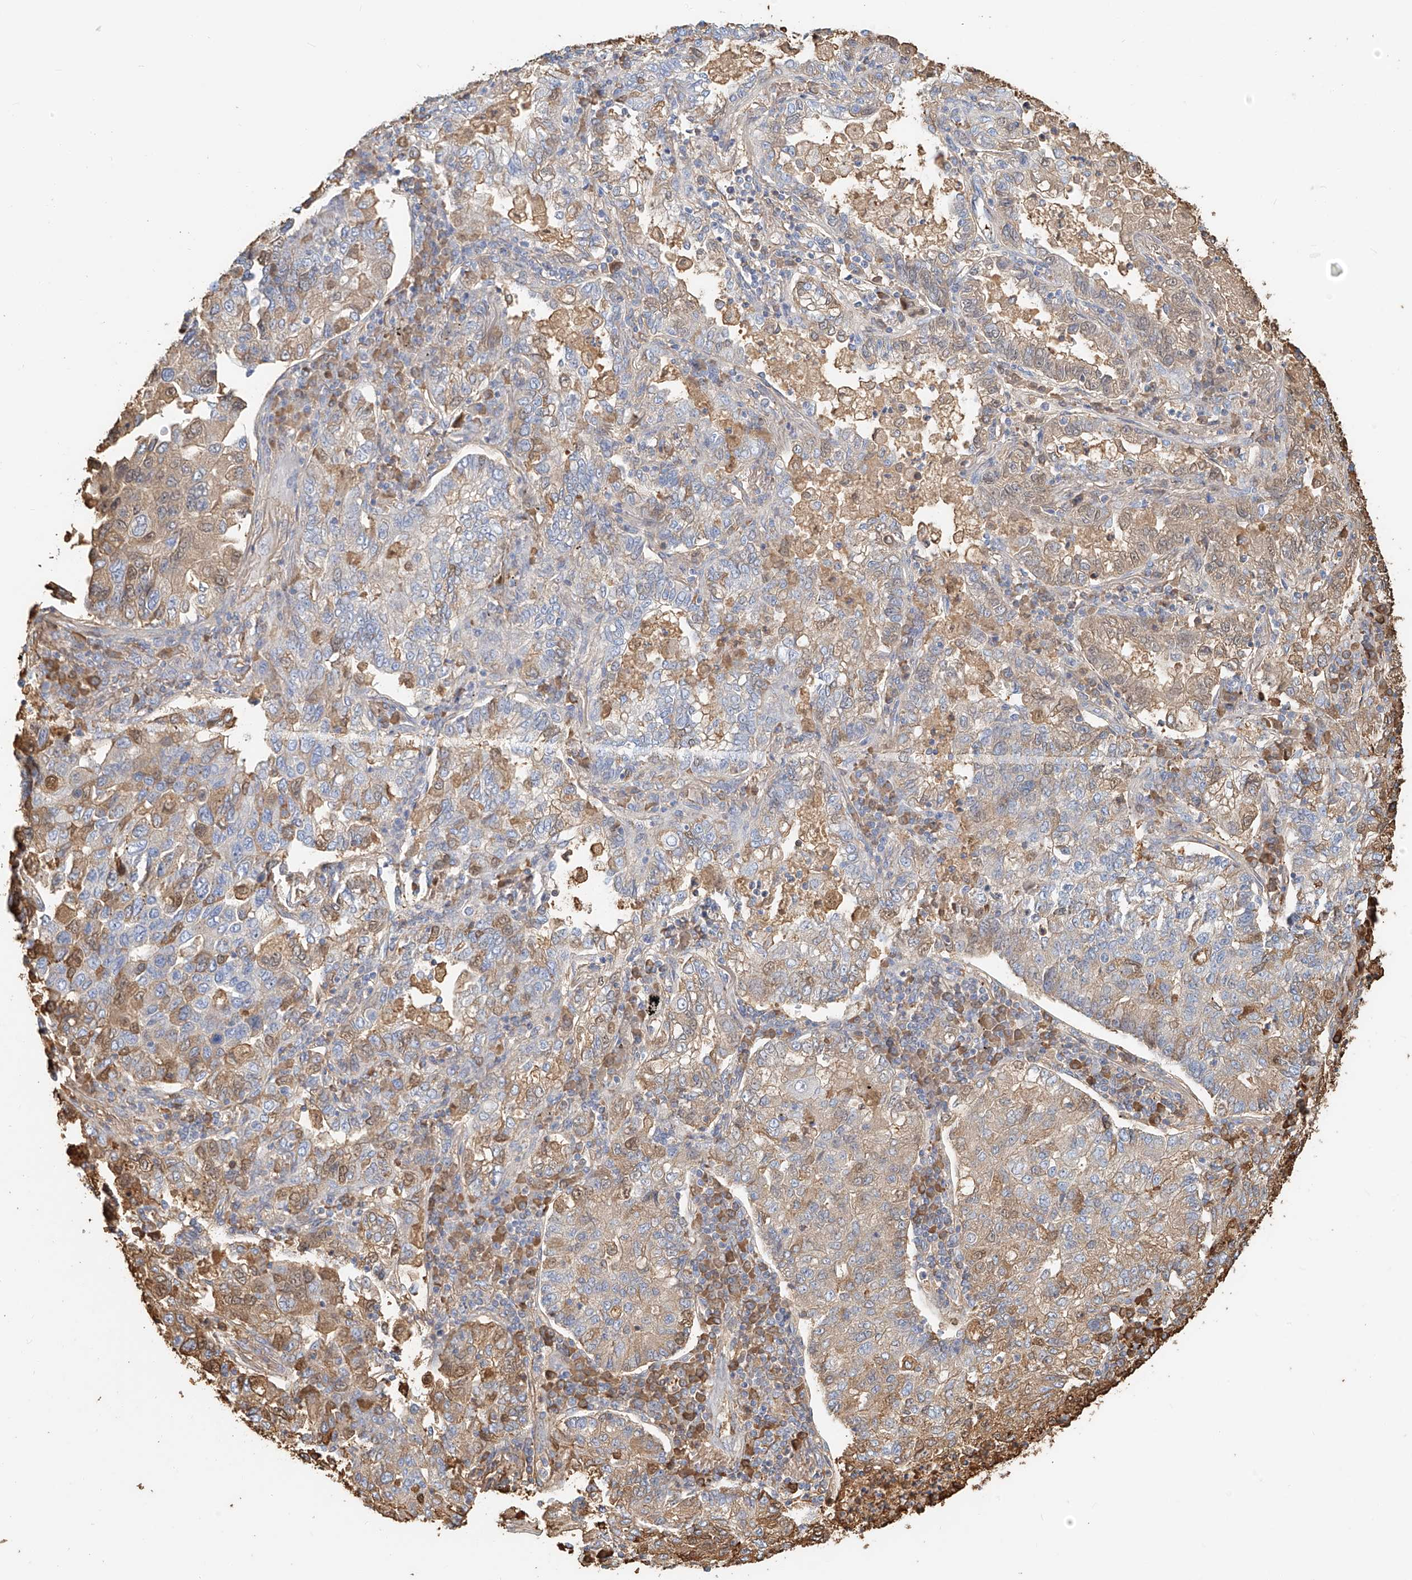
{"staining": {"intensity": "weak", "quantity": "25%-75%", "location": "cytoplasmic/membranous"}, "tissue": "lung cancer", "cell_type": "Tumor cells", "image_type": "cancer", "snomed": [{"axis": "morphology", "description": "Adenocarcinoma, NOS"}, {"axis": "topography", "description": "Lung"}], "caption": "Immunohistochemistry (IHC) photomicrograph of lung cancer stained for a protein (brown), which exhibits low levels of weak cytoplasmic/membranous expression in approximately 25%-75% of tumor cells.", "gene": "ZFP30", "patient": {"sex": "male", "age": 49}}